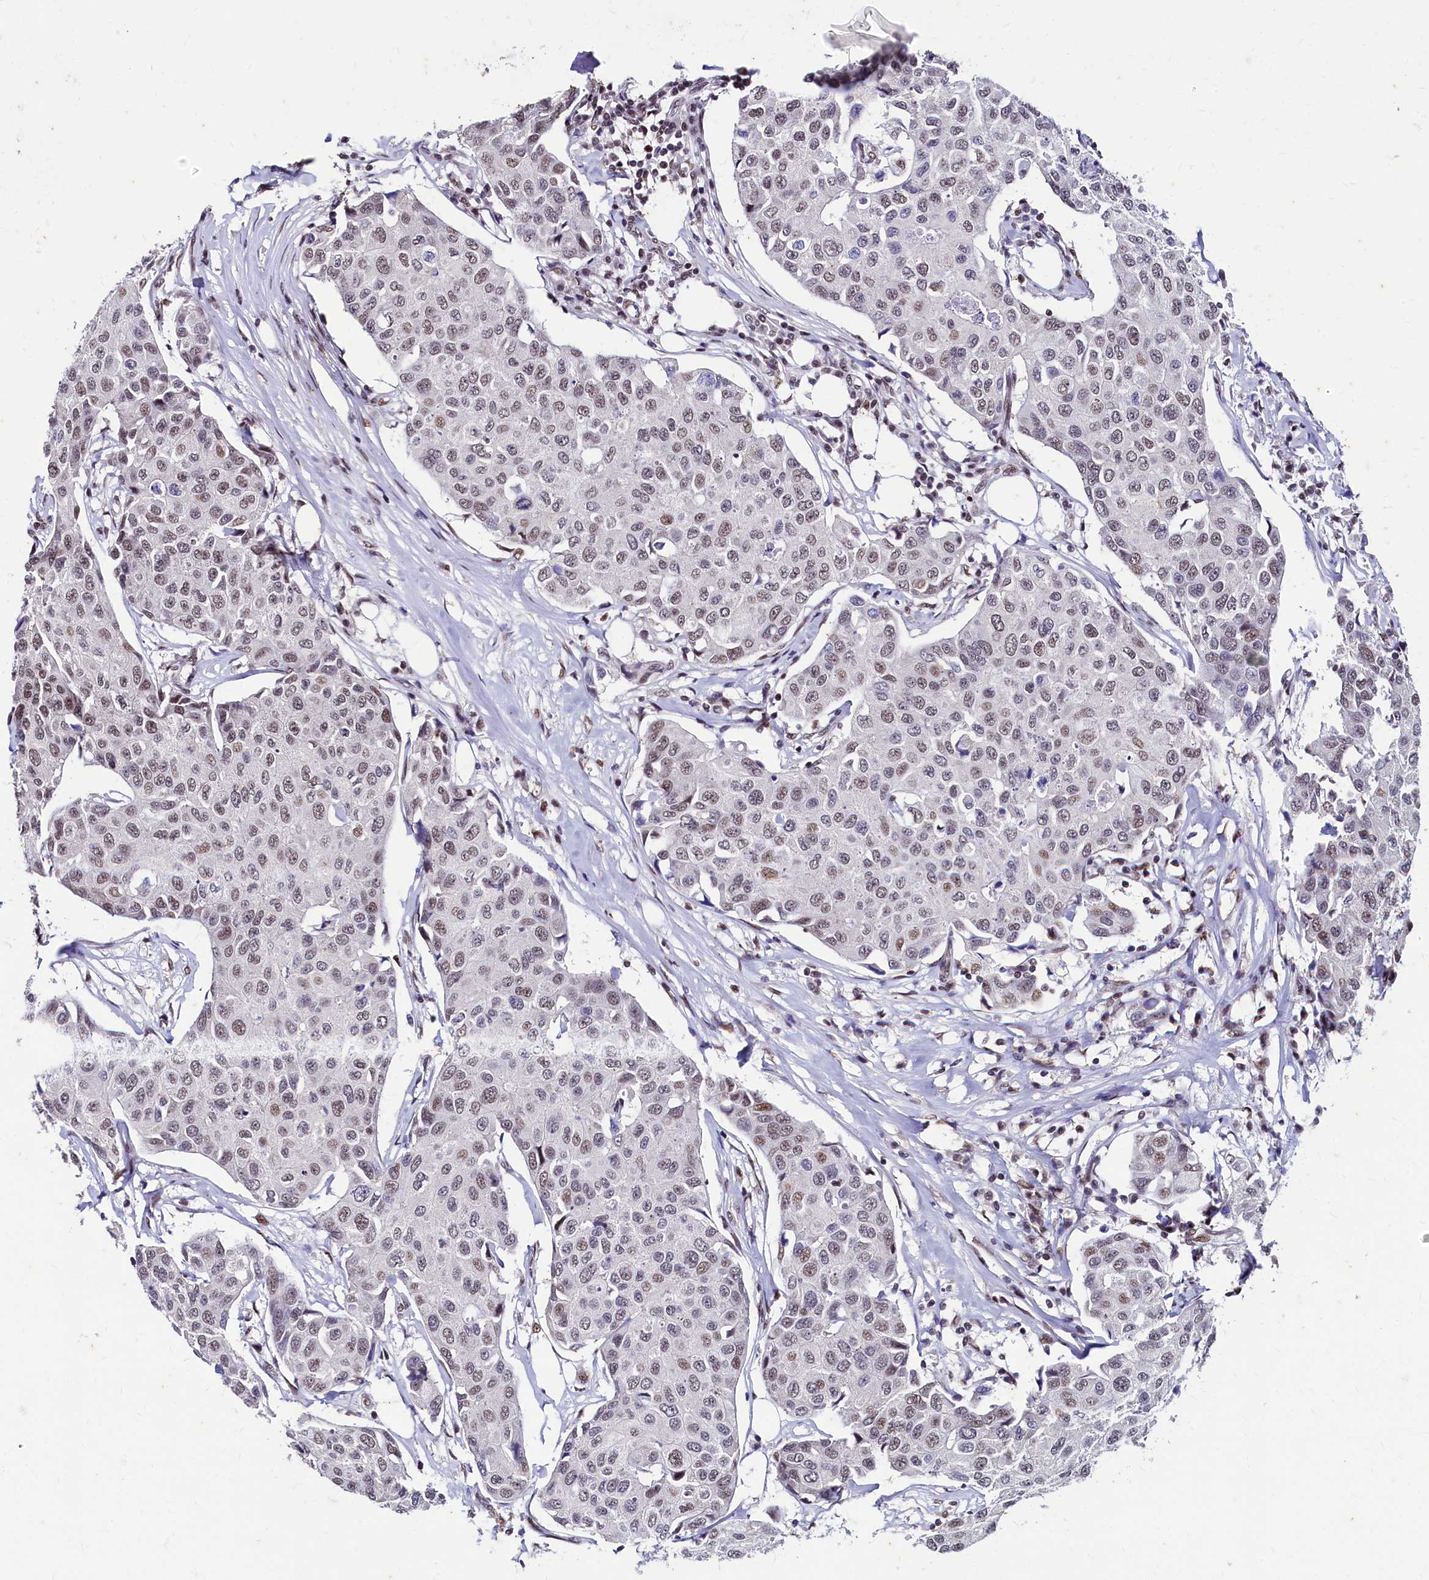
{"staining": {"intensity": "moderate", "quantity": "<25%", "location": "nuclear"}, "tissue": "breast cancer", "cell_type": "Tumor cells", "image_type": "cancer", "snomed": [{"axis": "morphology", "description": "Duct carcinoma"}, {"axis": "topography", "description": "Breast"}], "caption": "This is a photomicrograph of immunohistochemistry (IHC) staining of intraductal carcinoma (breast), which shows moderate expression in the nuclear of tumor cells.", "gene": "CPSF7", "patient": {"sex": "female", "age": 80}}